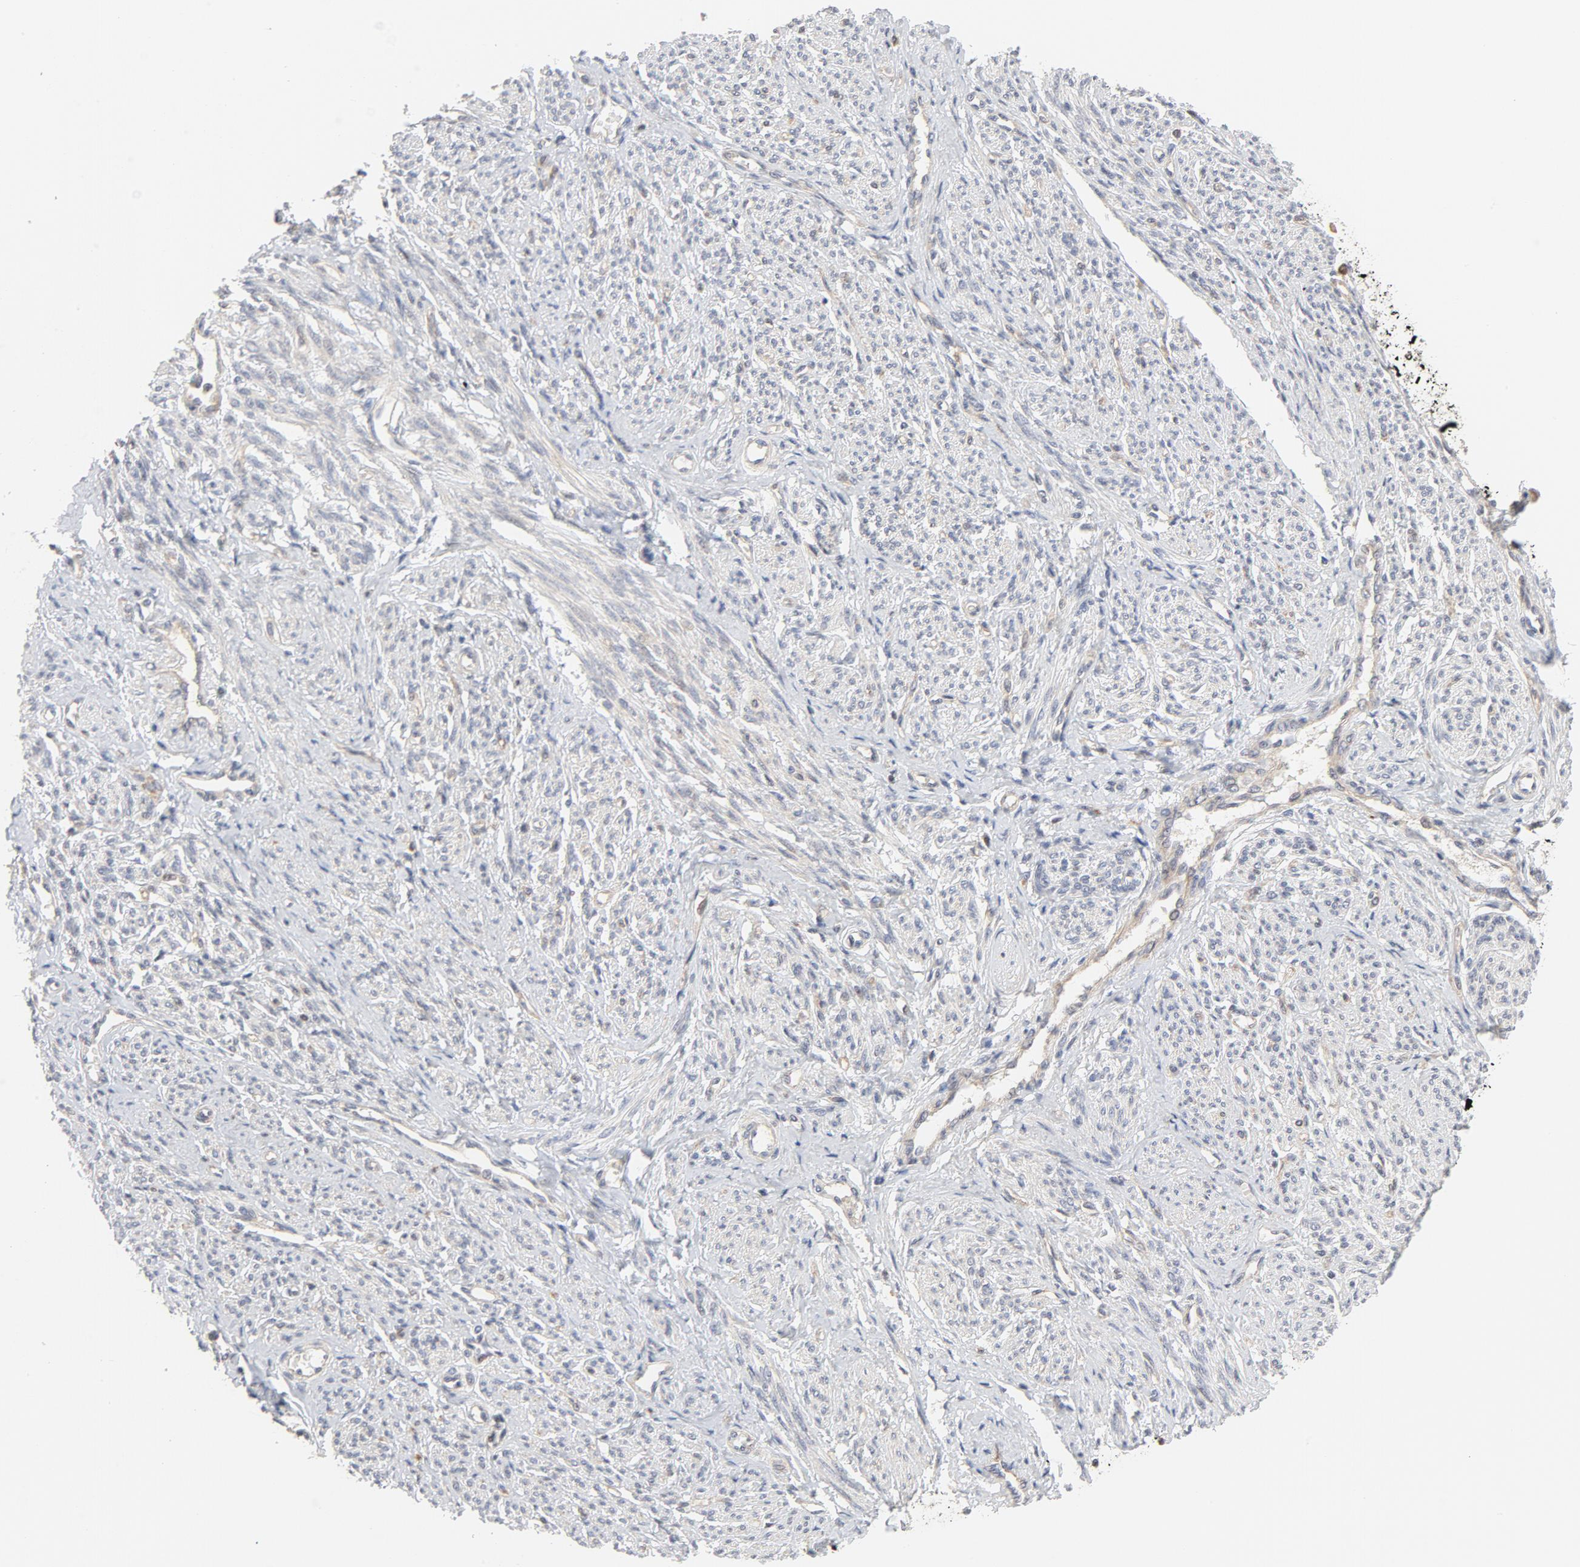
{"staining": {"intensity": "weak", "quantity": "25%-75%", "location": "cytoplasmic/membranous"}, "tissue": "smooth muscle", "cell_type": "Smooth muscle cells", "image_type": "normal", "snomed": [{"axis": "morphology", "description": "Normal tissue, NOS"}, {"axis": "topography", "description": "Smooth muscle"}], "caption": "A brown stain shows weak cytoplasmic/membranous positivity of a protein in smooth muscle cells of normal human smooth muscle. (DAB IHC, brown staining for protein, blue staining for nuclei).", "gene": "RAPGEF4", "patient": {"sex": "female", "age": 65}}